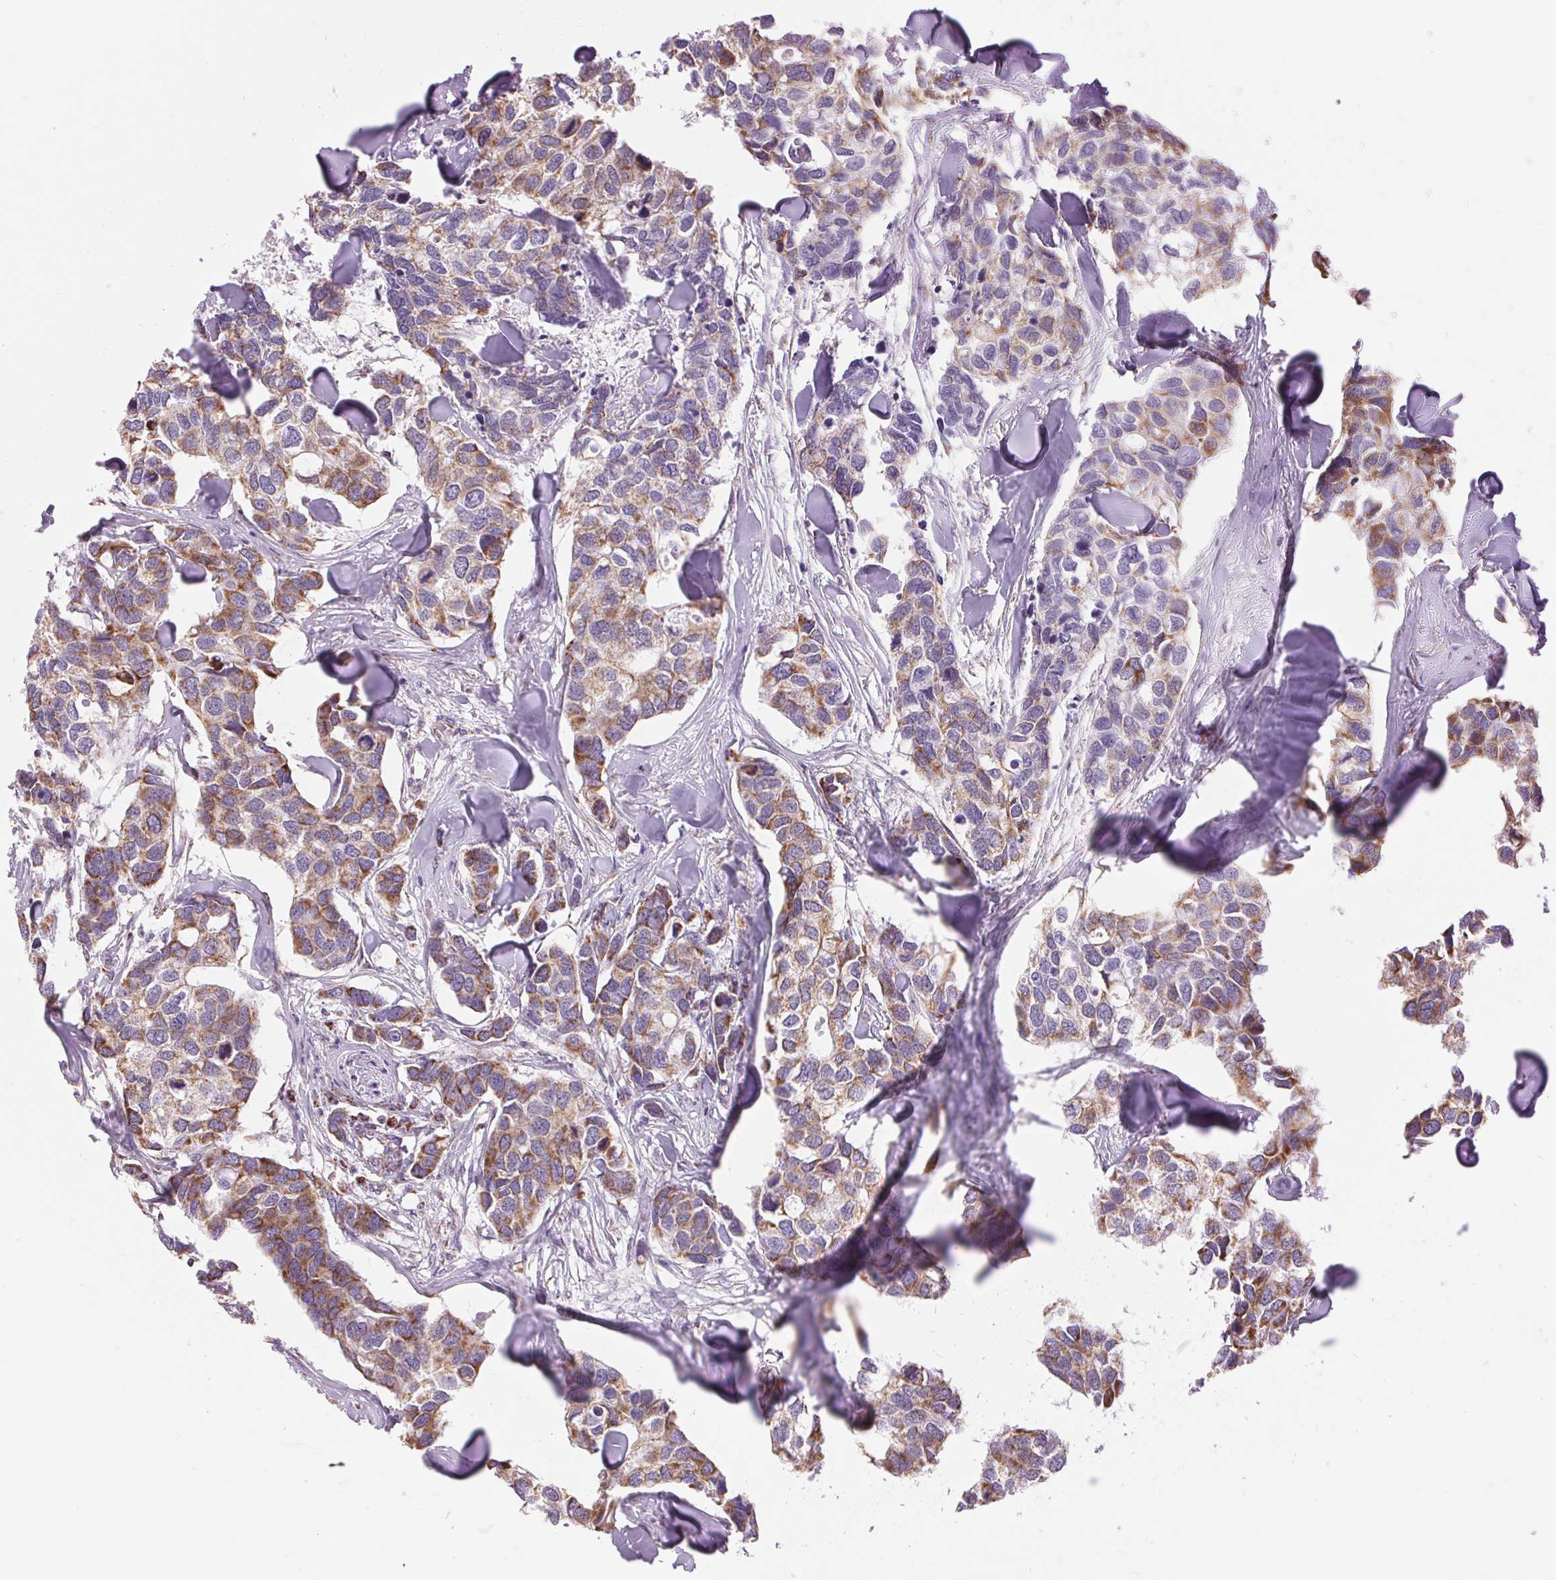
{"staining": {"intensity": "moderate", "quantity": ">75%", "location": "cytoplasmic/membranous"}, "tissue": "breast cancer", "cell_type": "Tumor cells", "image_type": "cancer", "snomed": [{"axis": "morphology", "description": "Duct carcinoma"}, {"axis": "topography", "description": "Breast"}], "caption": "High-power microscopy captured an IHC micrograph of breast cancer, revealing moderate cytoplasmic/membranous expression in about >75% of tumor cells.", "gene": "ATP5PB", "patient": {"sex": "female", "age": 83}}